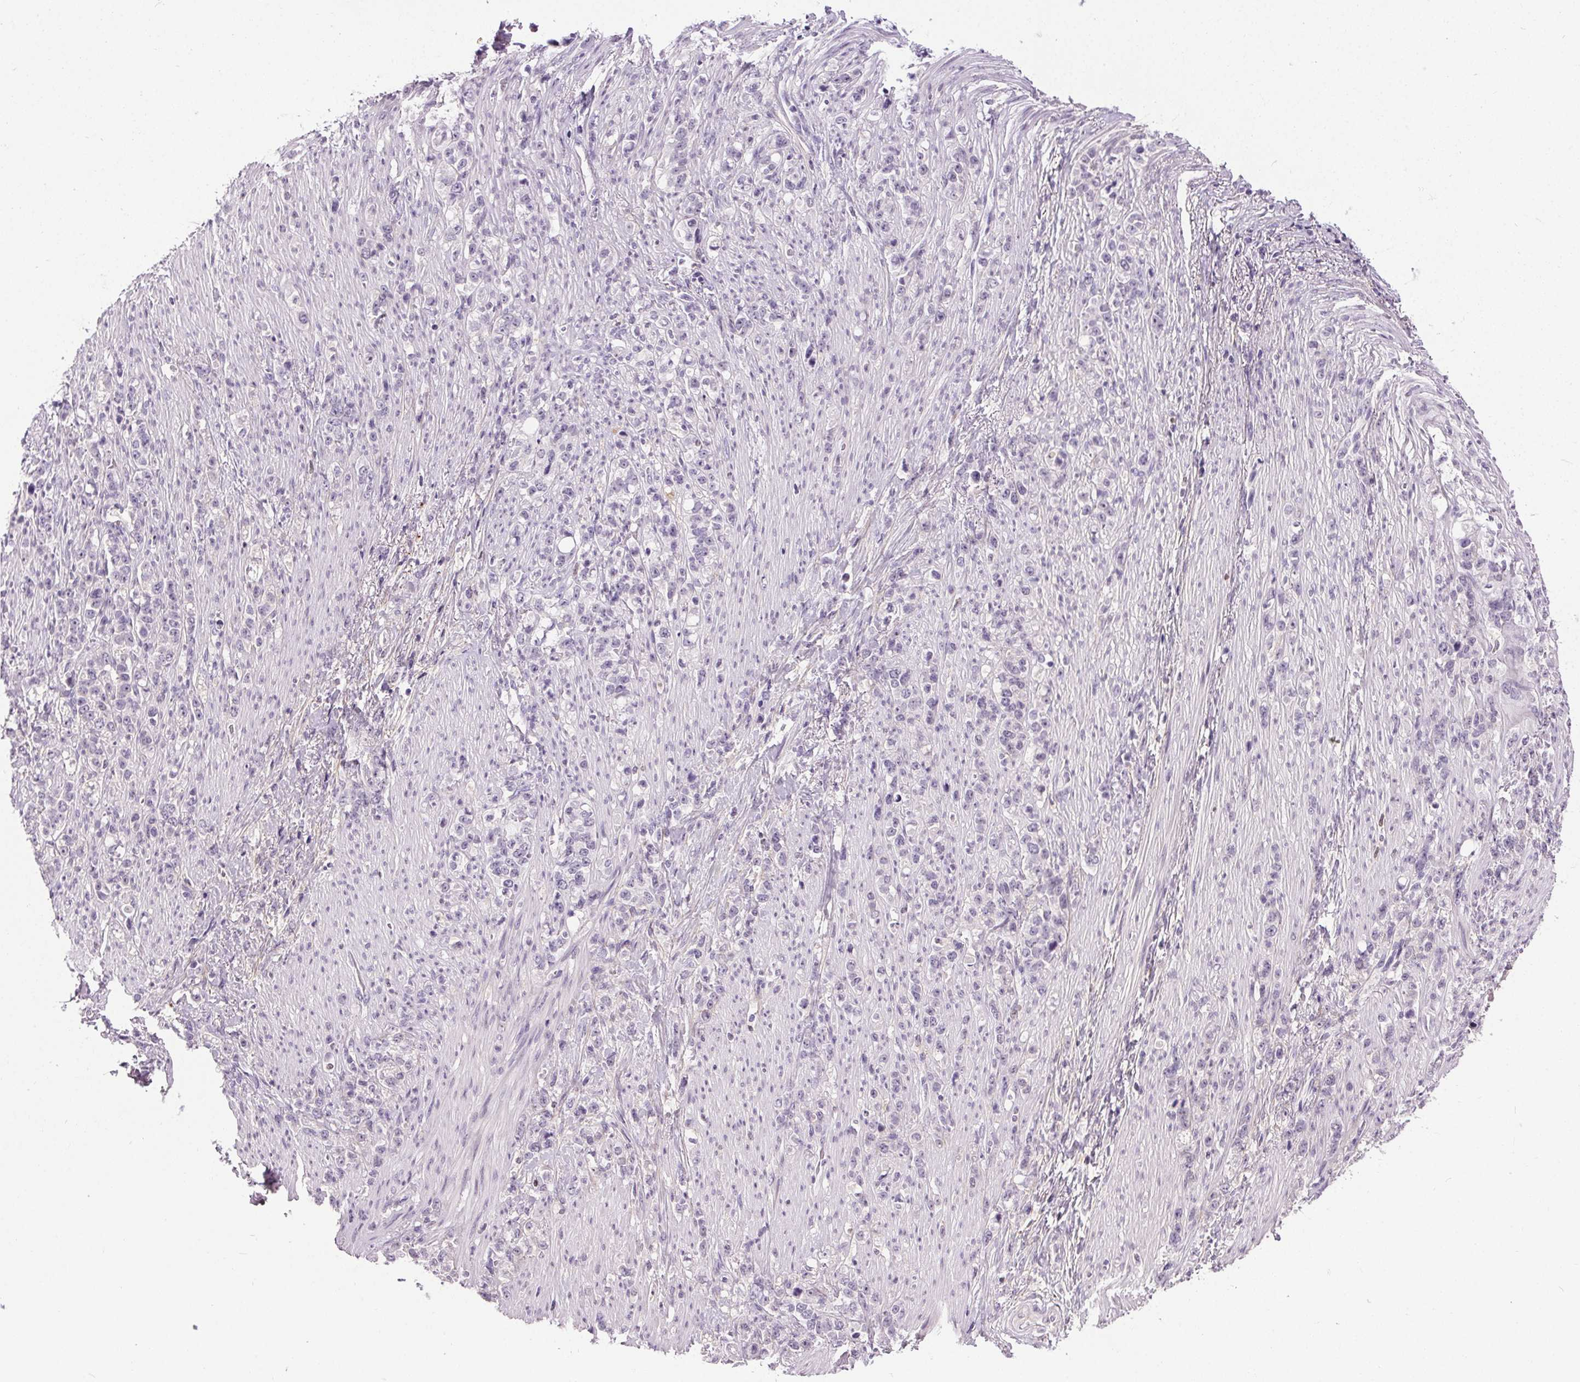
{"staining": {"intensity": "negative", "quantity": "none", "location": "none"}, "tissue": "stomach cancer", "cell_type": "Tumor cells", "image_type": "cancer", "snomed": [{"axis": "morphology", "description": "Adenocarcinoma, NOS"}, {"axis": "topography", "description": "Stomach, lower"}], "caption": "High power microscopy micrograph of an immunohistochemistry histopathology image of stomach adenocarcinoma, revealing no significant positivity in tumor cells.", "gene": "TMEM240", "patient": {"sex": "male", "age": 88}}